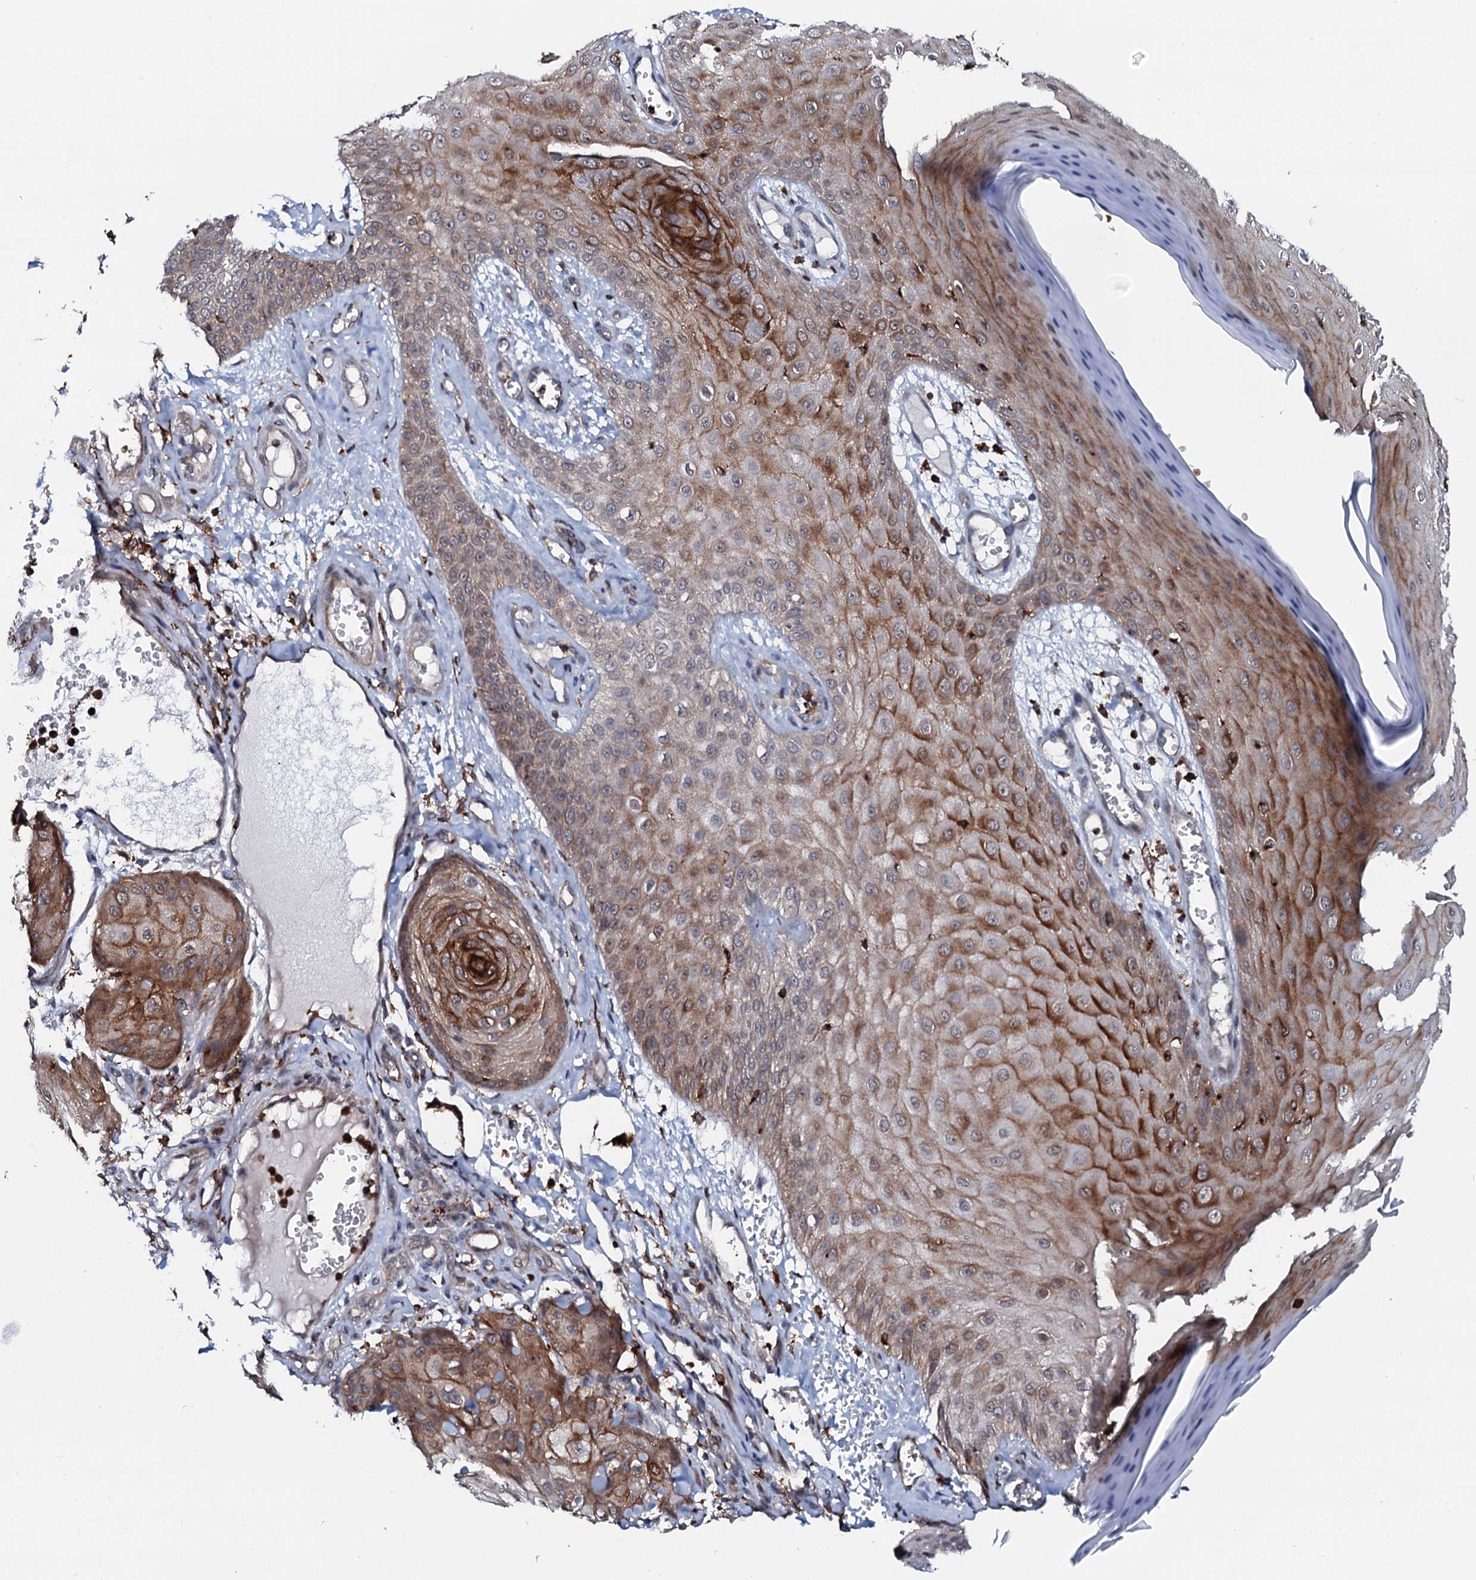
{"staining": {"intensity": "moderate", "quantity": "25%-75%", "location": "cytoplasmic/membranous"}, "tissue": "skin cancer", "cell_type": "Tumor cells", "image_type": "cancer", "snomed": [{"axis": "morphology", "description": "Squamous cell carcinoma, NOS"}, {"axis": "topography", "description": "Skin"}], "caption": "Human skin cancer (squamous cell carcinoma) stained with a protein marker displays moderate staining in tumor cells.", "gene": "VAMP8", "patient": {"sex": "male", "age": 74}}